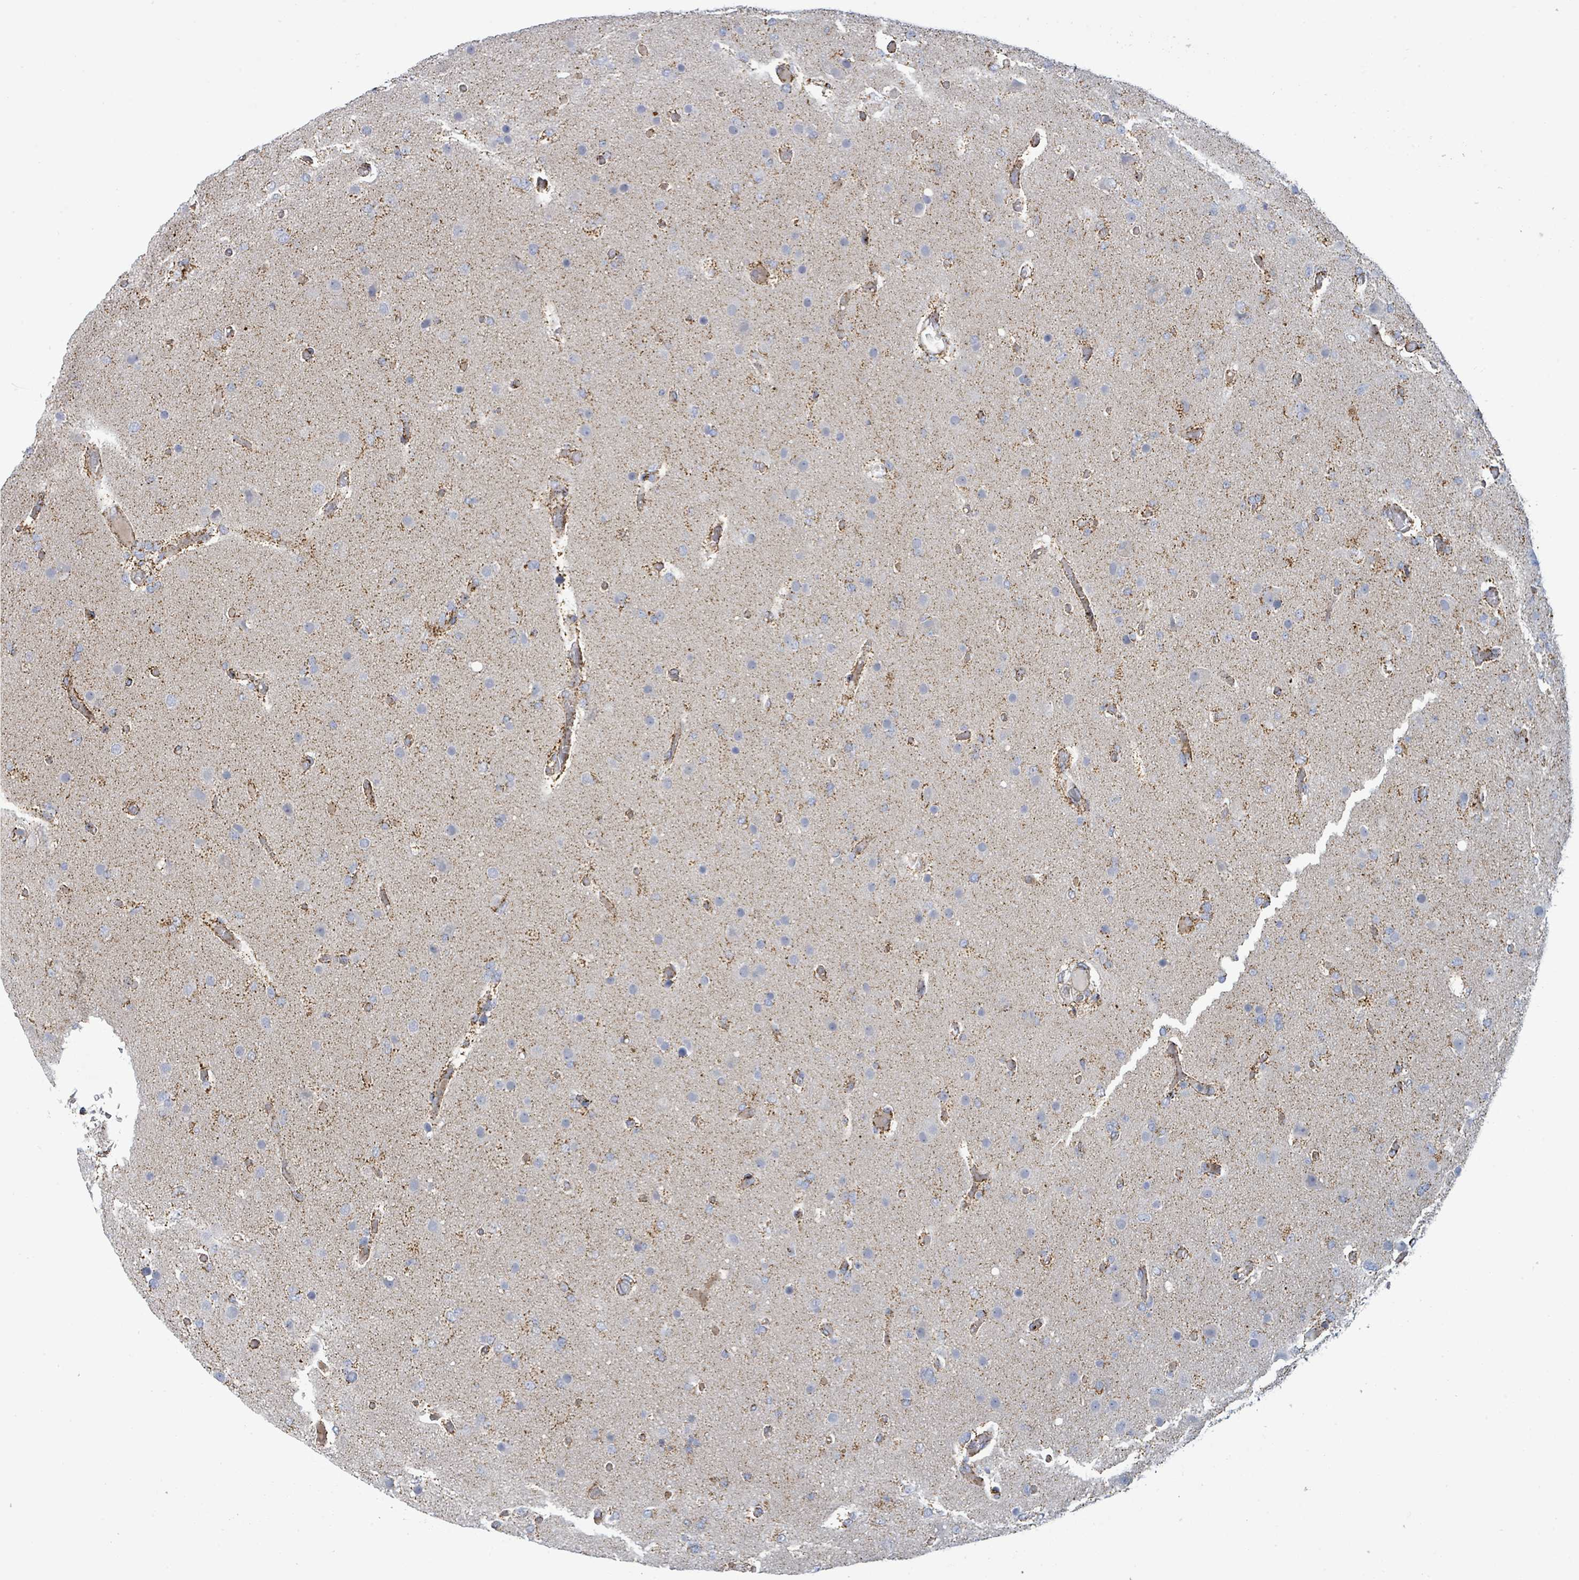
{"staining": {"intensity": "negative", "quantity": "none", "location": "none"}, "tissue": "glioma", "cell_type": "Tumor cells", "image_type": "cancer", "snomed": [{"axis": "morphology", "description": "Glioma, malignant, High grade"}, {"axis": "topography", "description": "Brain"}], "caption": "Human glioma stained for a protein using immunohistochemistry demonstrates no positivity in tumor cells.", "gene": "SUCLG2", "patient": {"sex": "female", "age": 74}}